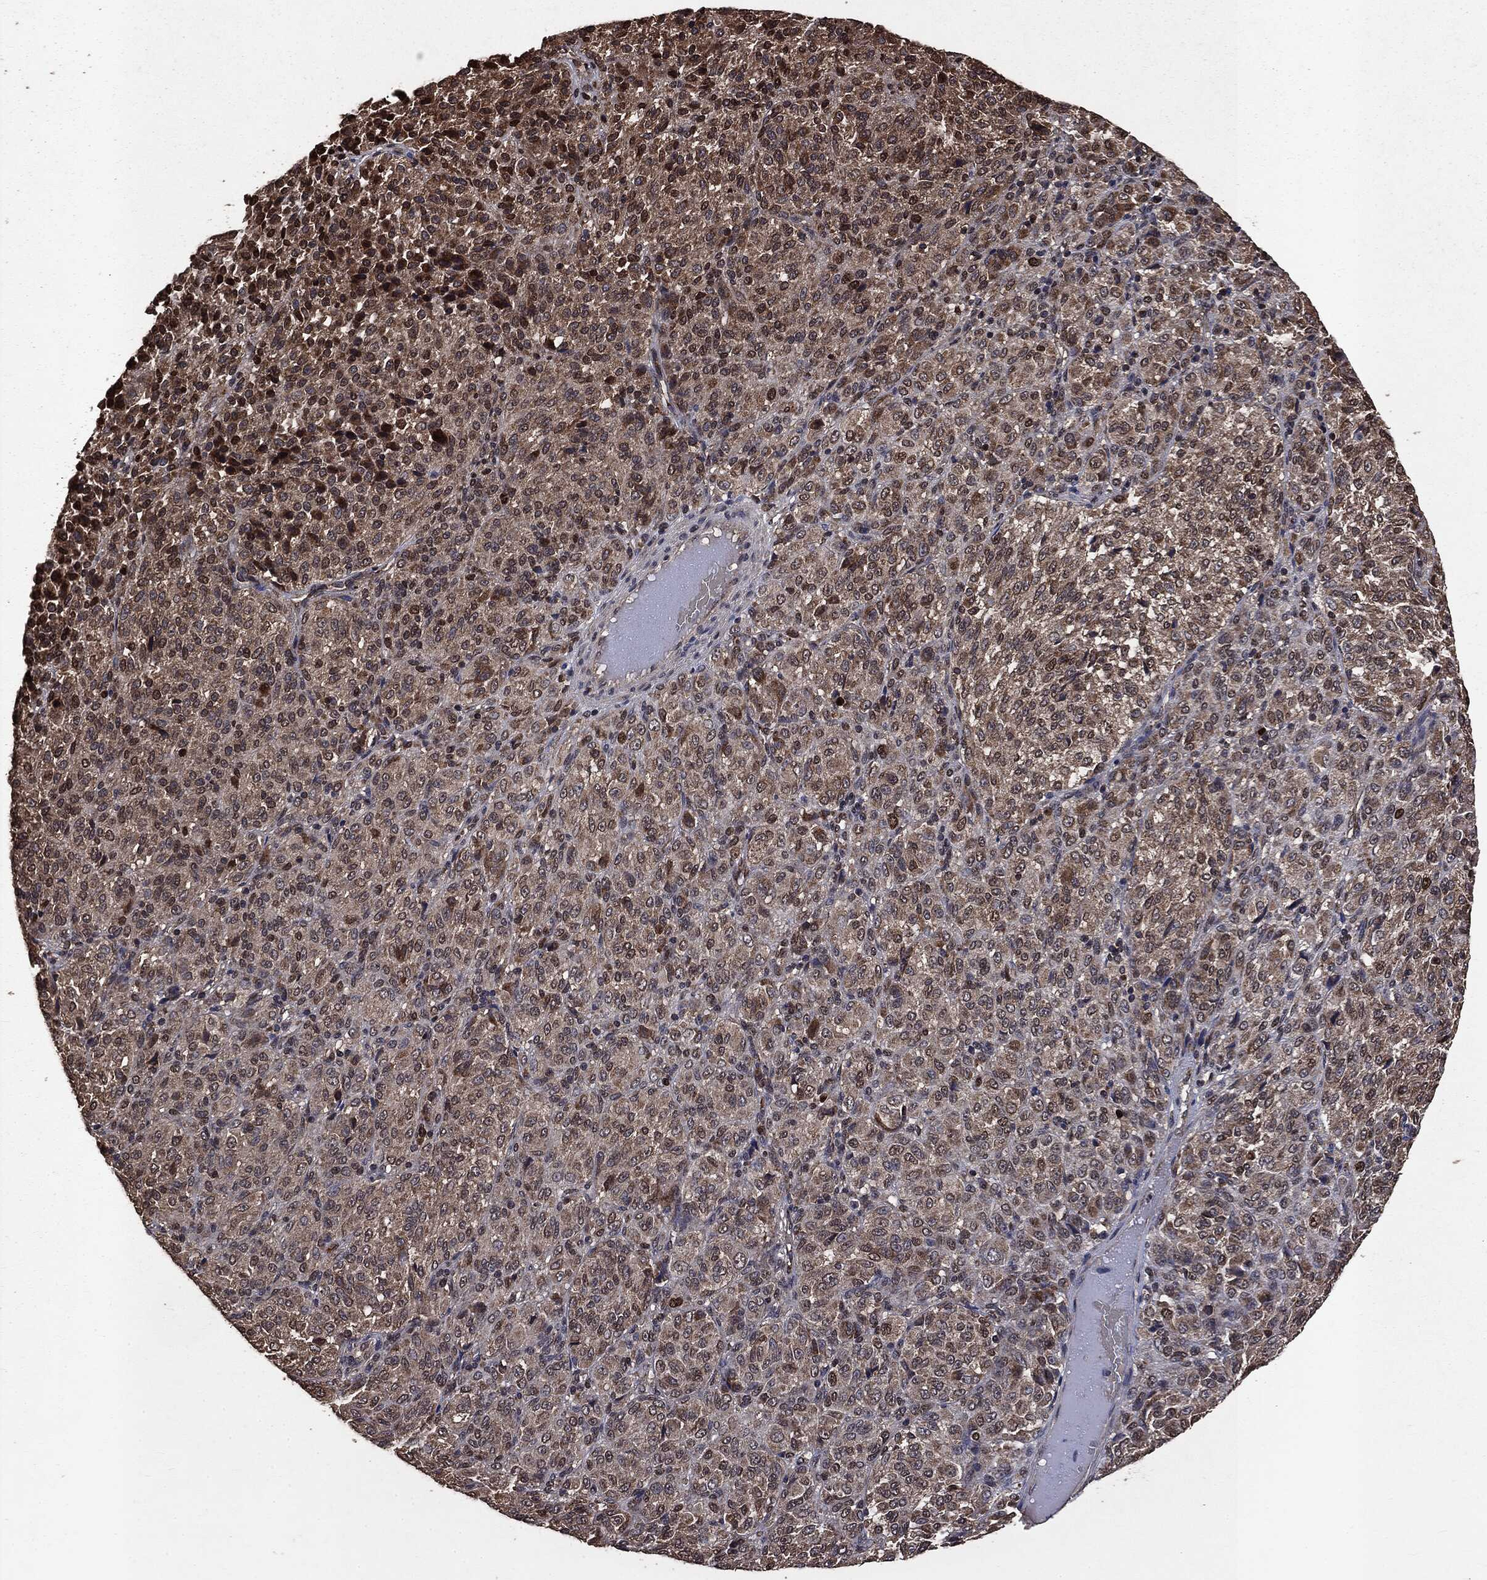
{"staining": {"intensity": "strong", "quantity": "<25%", "location": "cytoplasmic/membranous,nuclear"}, "tissue": "melanoma", "cell_type": "Tumor cells", "image_type": "cancer", "snomed": [{"axis": "morphology", "description": "Malignant melanoma, Metastatic site"}, {"axis": "topography", "description": "Brain"}], "caption": "Melanoma stained with DAB (3,3'-diaminobenzidine) immunohistochemistry reveals medium levels of strong cytoplasmic/membranous and nuclear positivity in approximately <25% of tumor cells.", "gene": "PPP6R2", "patient": {"sex": "female", "age": 56}}